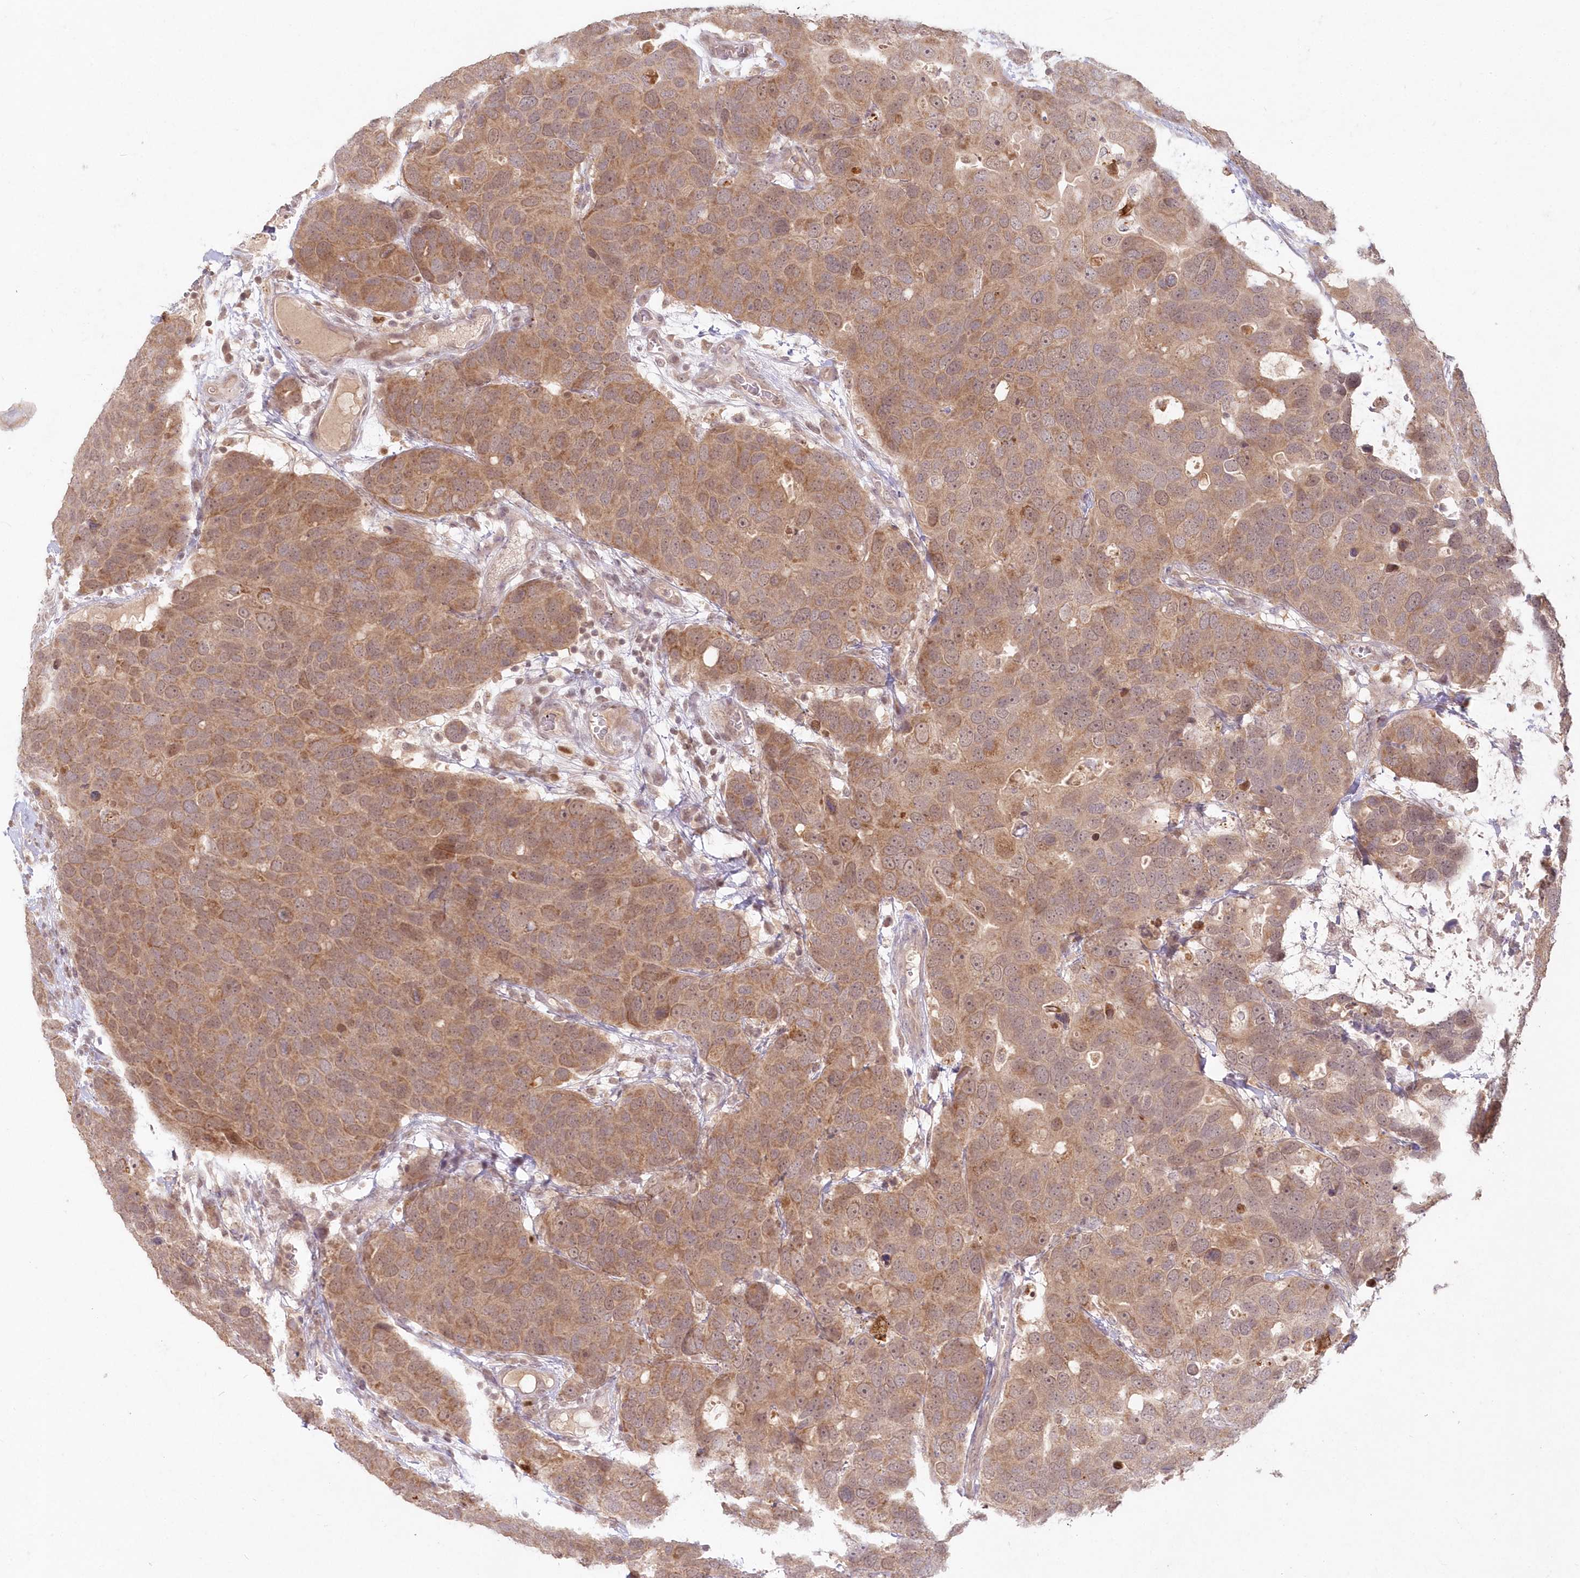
{"staining": {"intensity": "moderate", "quantity": ">75%", "location": "cytoplasmic/membranous,nuclear"}, "tissue": "breast cancer", "cell_type": "Tumor cells", "image_type": "cancer", "snomed": [{"axis": "morphology", "description": "Duct carcinoma"}, {"axis": "topography", "description": "Breast"}], "caption": "Brown immunohistochemical staining in human breast cancer (intraductal carcinoma) displays moderate cytoplasmic/membranous and nuclear expression in approximately >75% of tumor cells. (brown staining indicates protein expression, while blue staining denotes nuclei).", "gene": "ASCC1", "patient": {"sex": "female", "age": 83}}